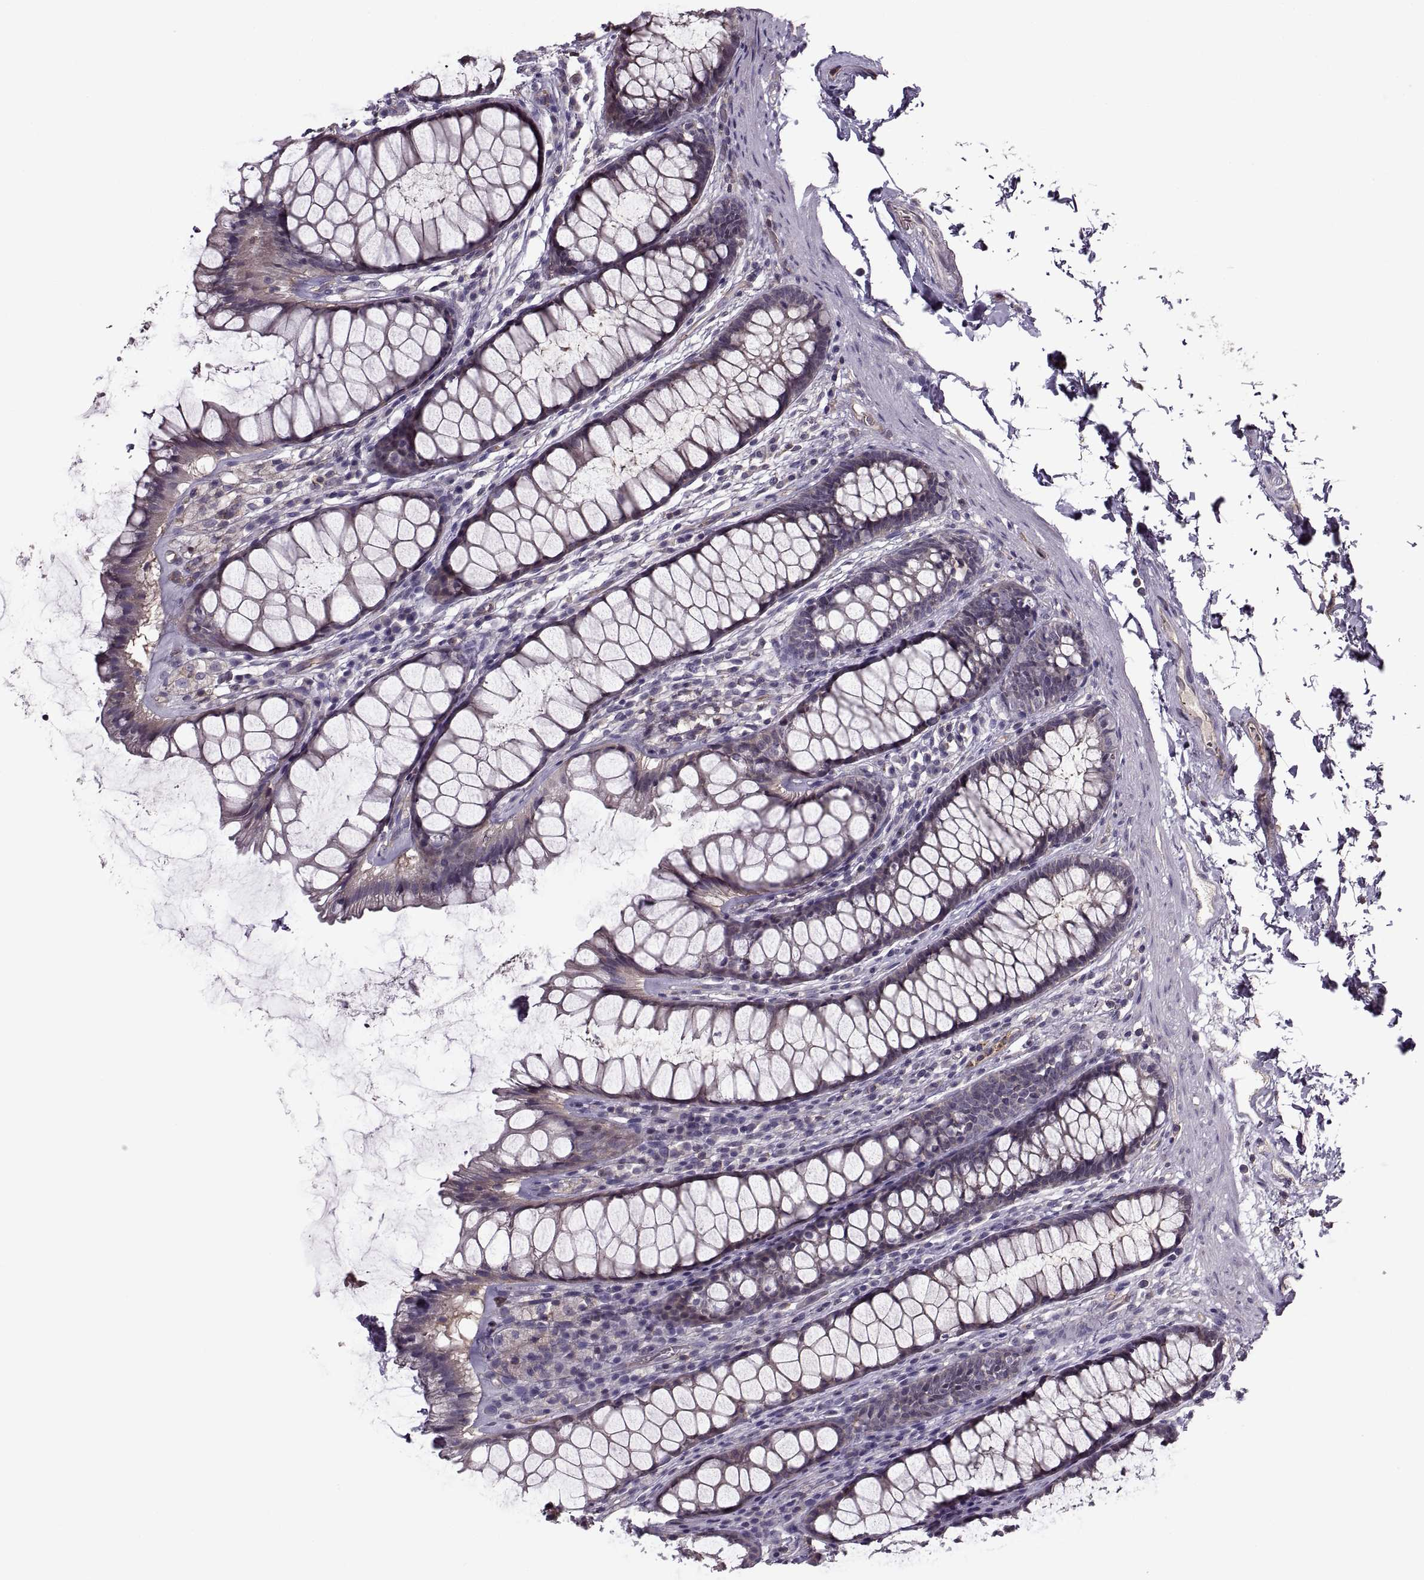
{"staining": {"intensity": "negative", "quantity": "none", "location": "none"}, "tissue": "rectum", "cell_type": "Glandular cells", "image_type": "normal", "snomed": [{"axis": "morphology", "description": "Normal tissue, NOS"}, {"axis": "topography", "description": "Rectum"}], "caption": "Immunohistochemical staining of benign human rectum shows no significant expression in glandular cells. (DAB (3,3'-diaminobenzidine) immunohistochemistry visualized using brightfield microscopy, high magnification).", "gene": "SLC2A14", "patient": {"sex": "male", "age": 72}}